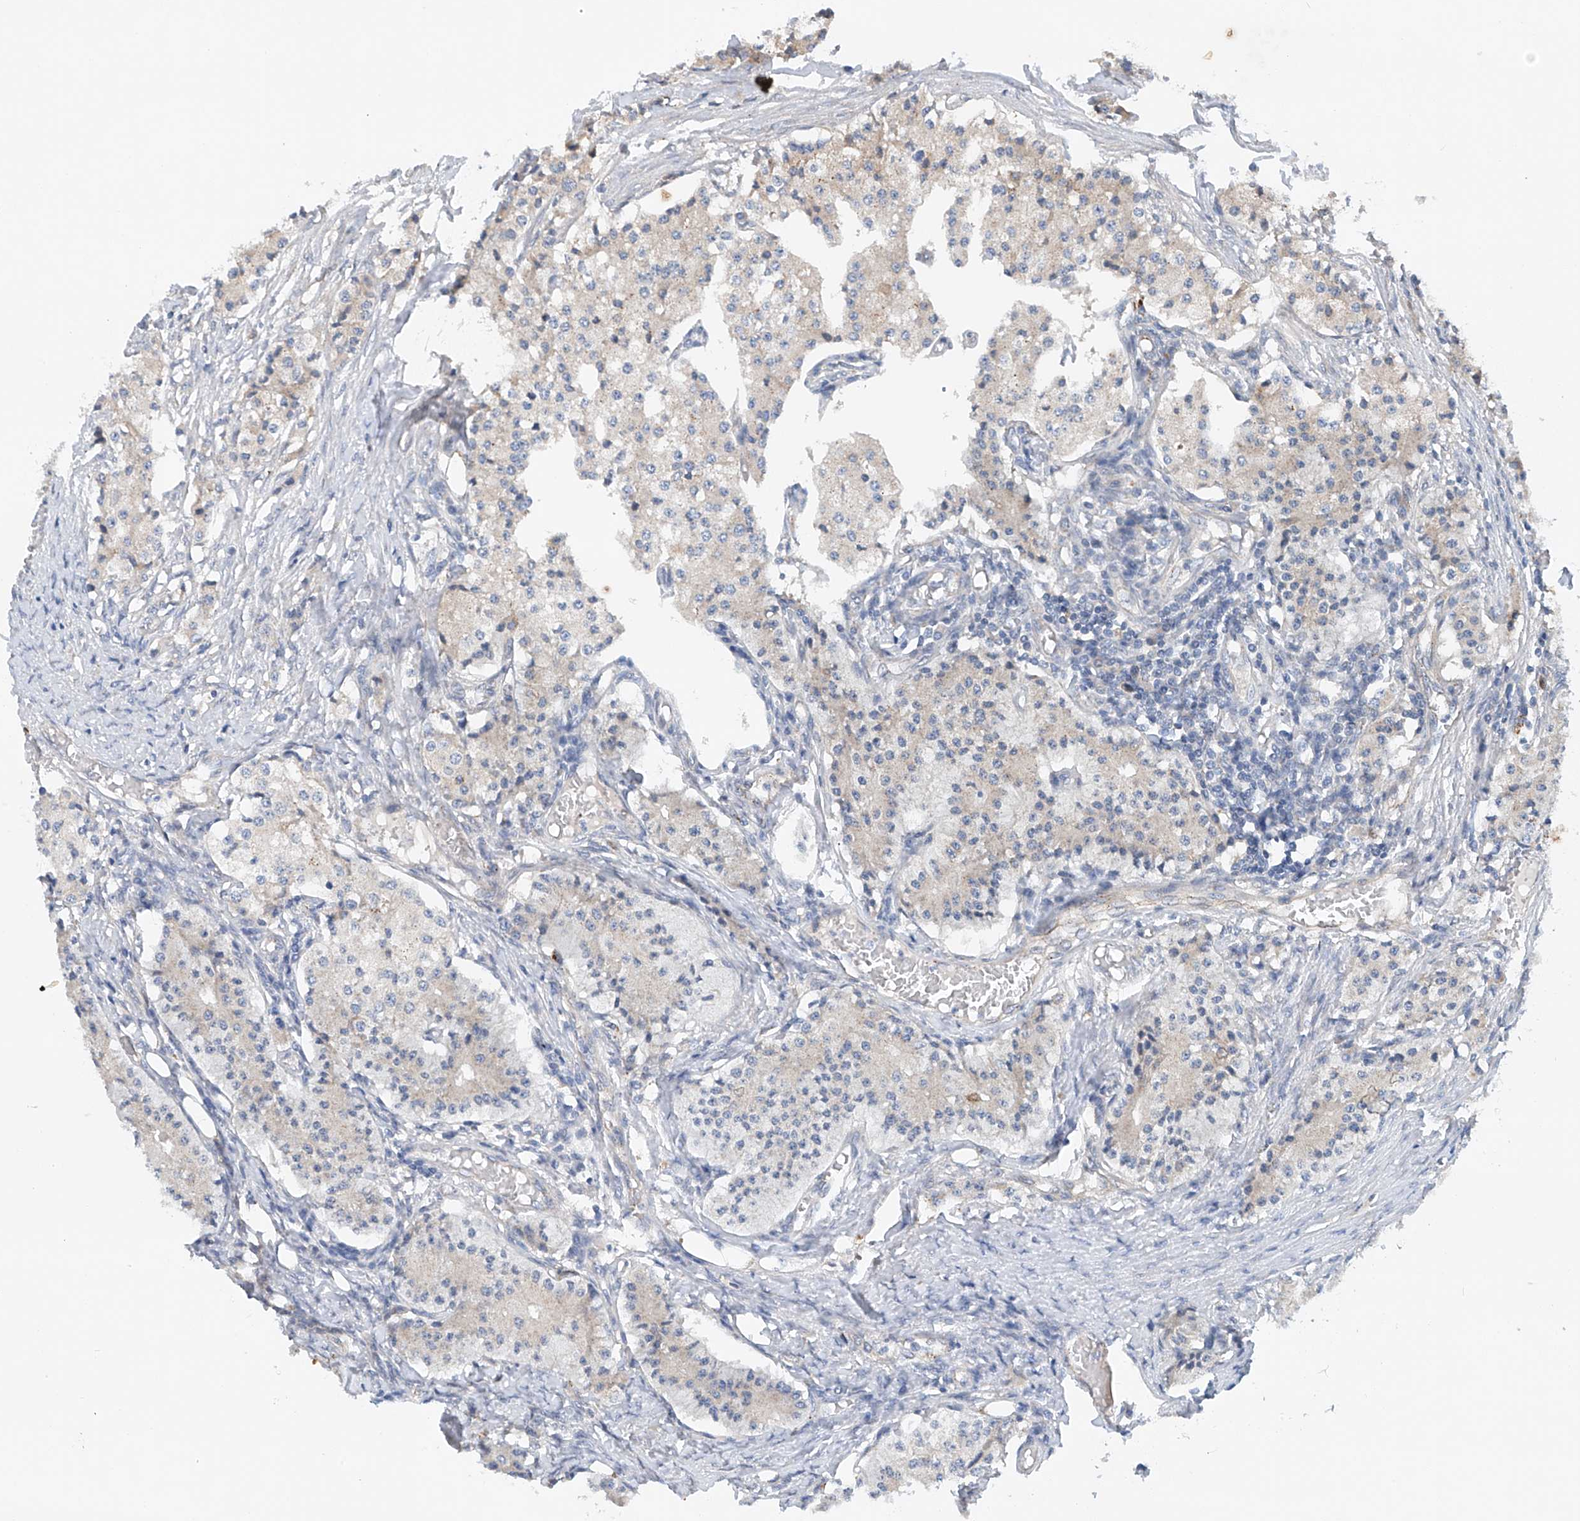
{"staining": {"intensity": "negative", "quantity": "none", "location": "none"}, "tissue": "carcinoid", "cell_type": "Tumor cells", "image_type": "cancer", "snomed": [{"axis": "morphology", "description": "Carcinoid, malignant, NOS"}, {"axis": "topography", "description": "Colon"}], "caption": "This is a micrograph of immunohistochemistry staining of carcinoid, which shows no positivity in tumor cells.", "gene": "CEP85L", "patient": {"sex": "female", "age": 52}}